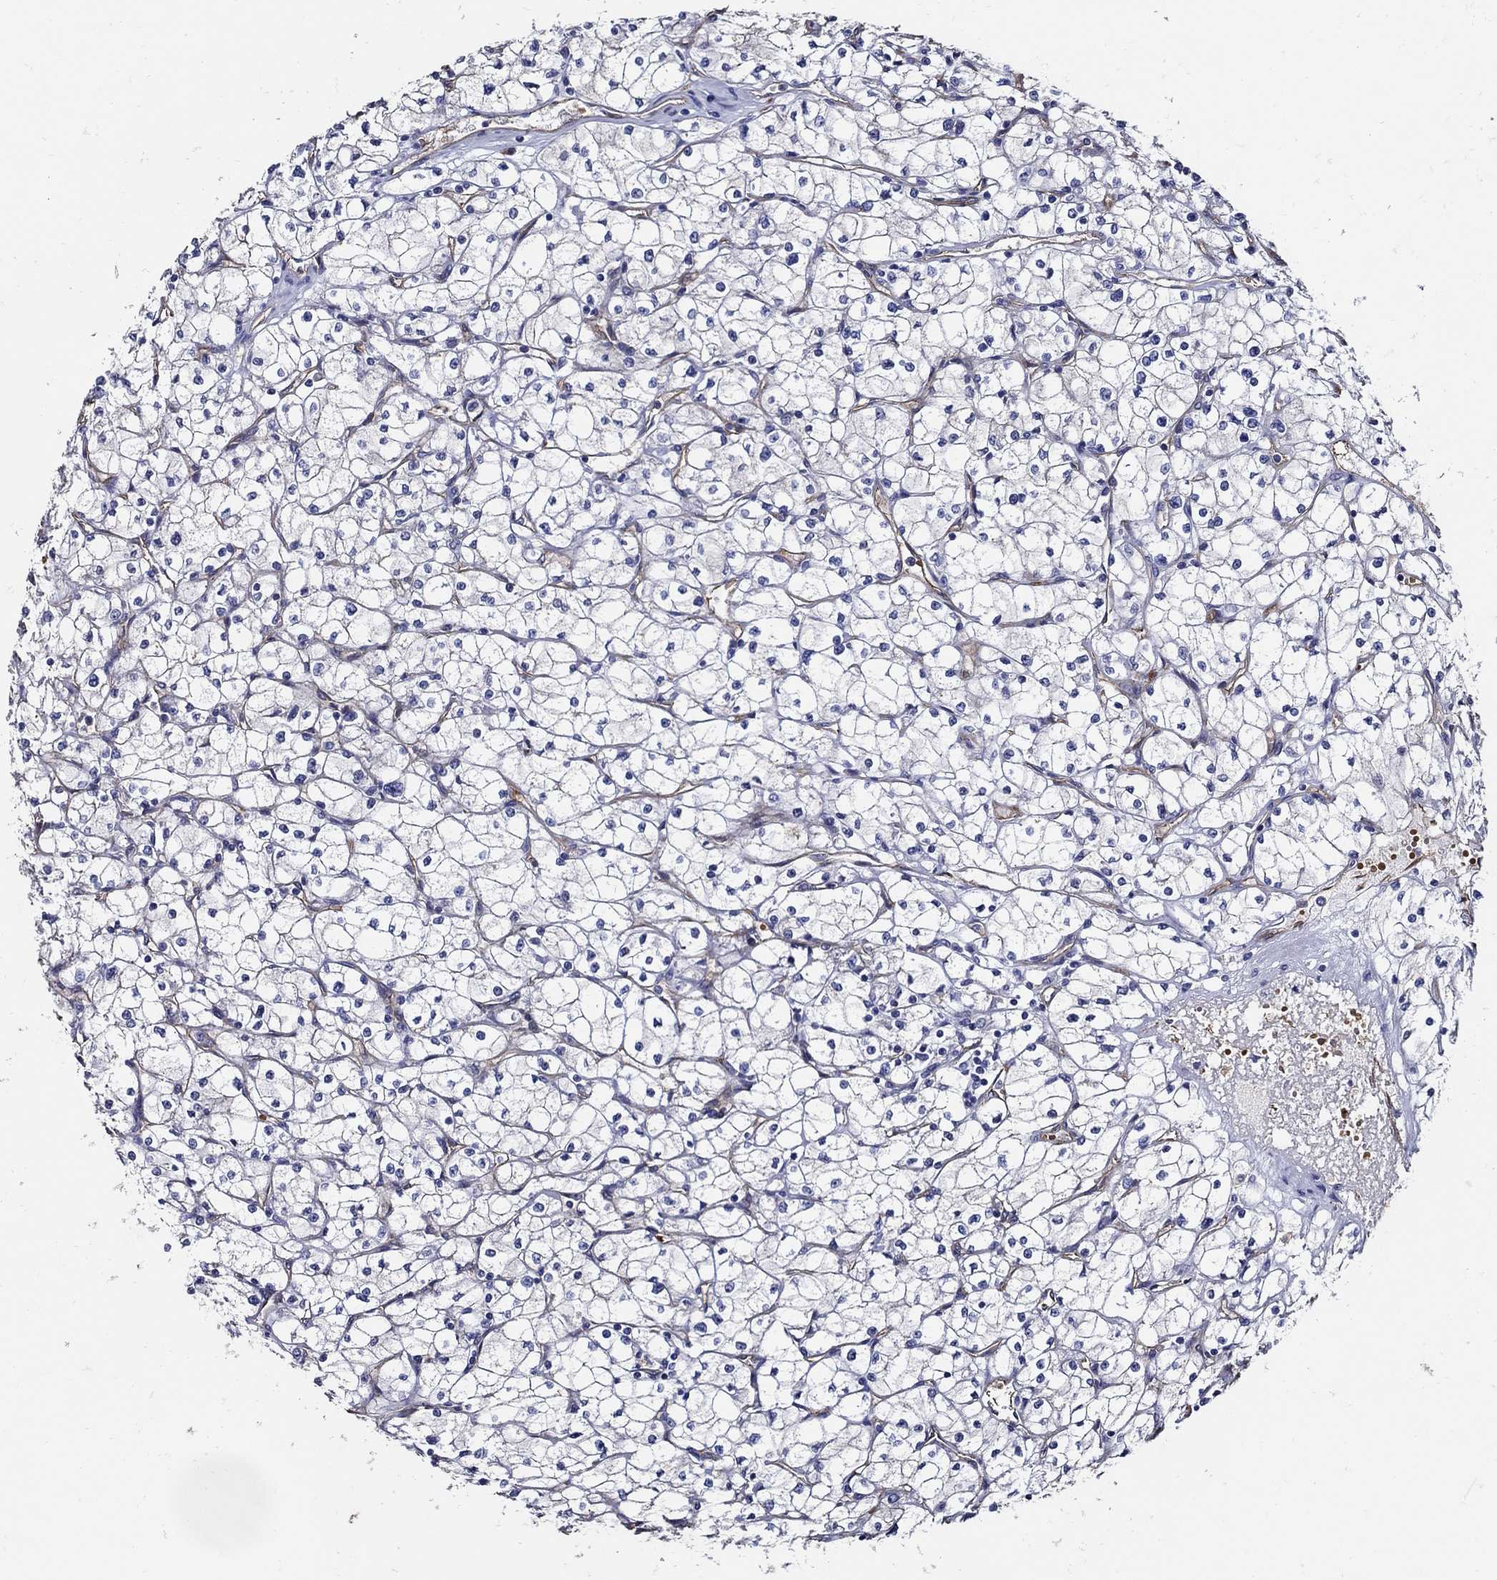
{"staining": {"intensity": "negative", "quantity": "none", "location": "none"}, "tissue": "renal cancer", "cell_type": "Tumor cells", "image_type": "cancer", "snomed": [{"axis": "morphology", "description": "Adenocarcinoma, NOS"}, {"axis": "topography", "description": "Kidney"}], "caption": "The IHC photomicrograph has no significant positivity in tumor cells of renal cancer (adenocarcinoma) tissue. (Immunohistochemistry, brightfield microscopy, high magnification).", "gene": "APBB3", "patient": {"sex": "male", "age": 67}}